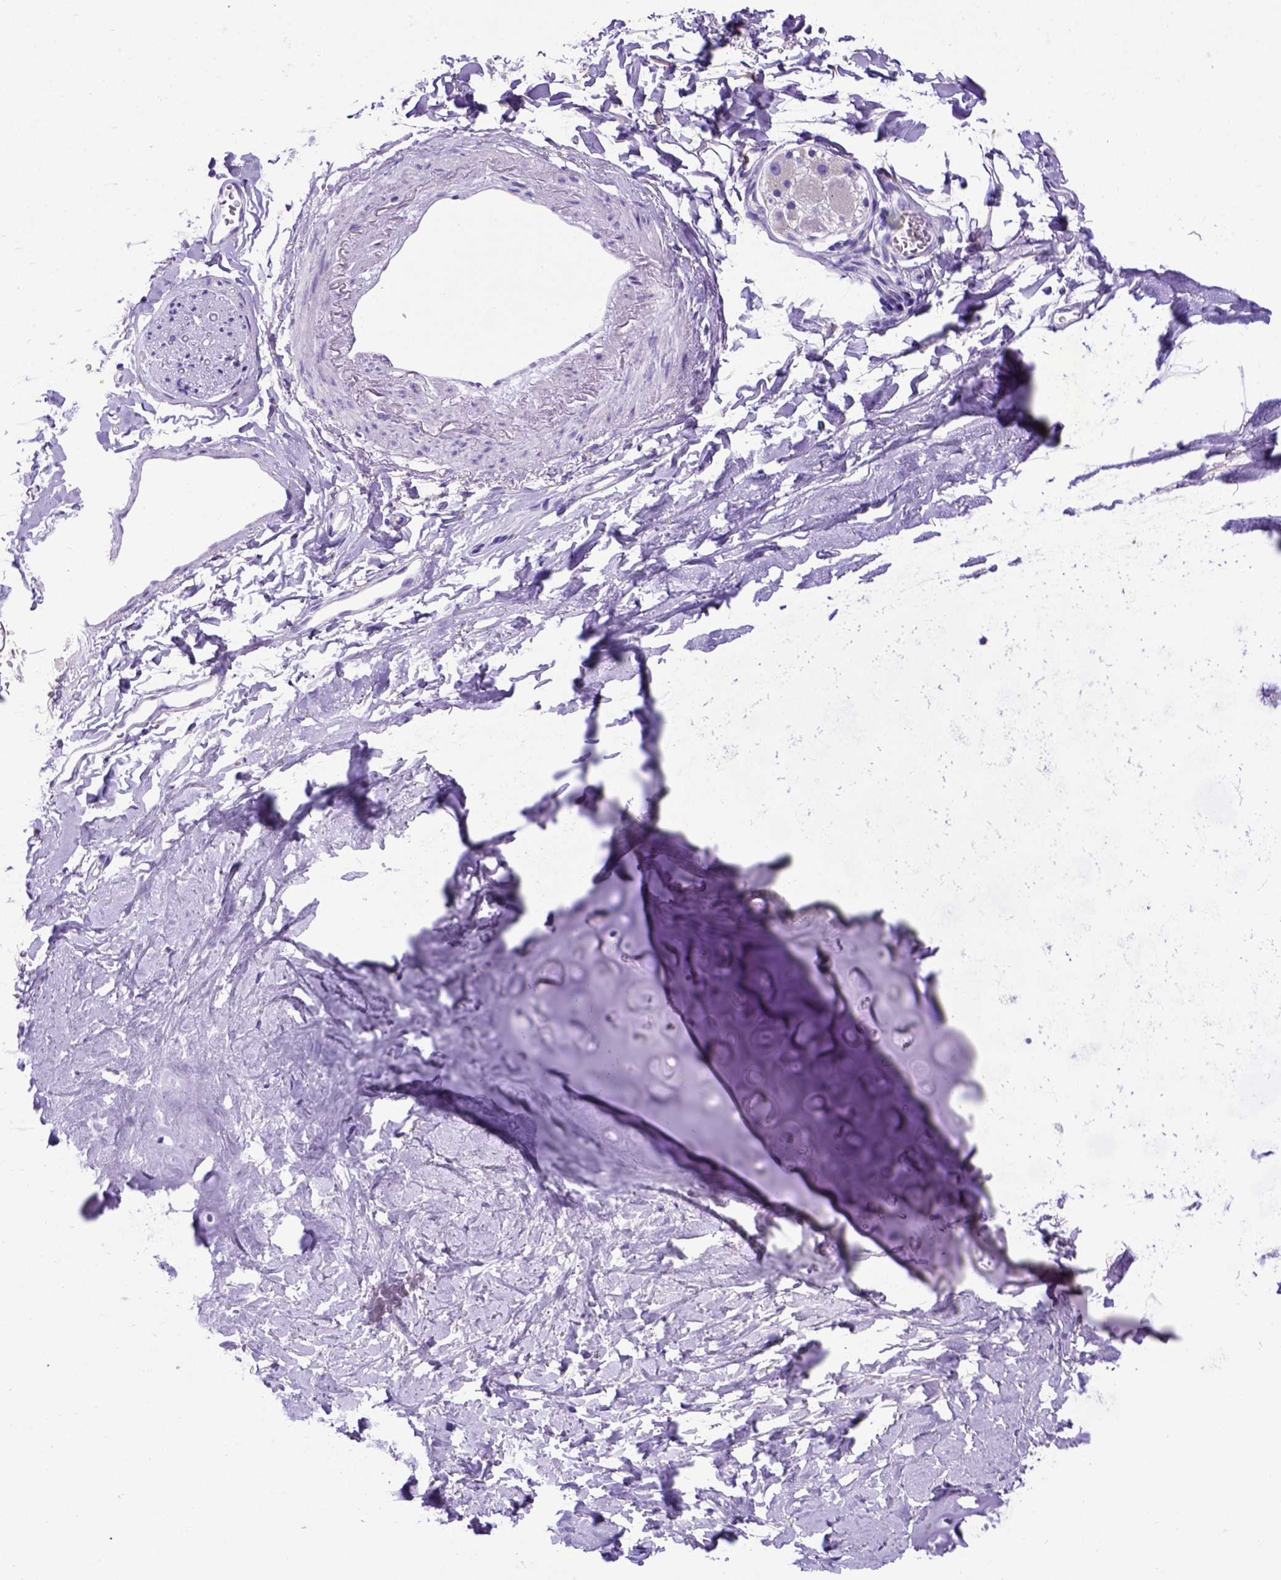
{"staining": {"intensity": "negative", "quantity": "none", "location": "none"}, "tissue": "adipose tissue", "cell_type": "Adipocytes", "image_type": "normal", "snomed": [{"axis": "morphology", "description": "Normal tissue, NOS"}, {"axis": "topography", "description": "Cartilage tissue"}, {"axis": "topography", "description": "Bronchus"}], "caption": "This photomicrograph is of normal adipose tissue stained with immunohistochemistry to label a protein in brown with the nuclei are counter-stained blue. There is no expression in adipocytes.", "gene": "PTGES", "patient": {"sex": "female", "age": 79}}